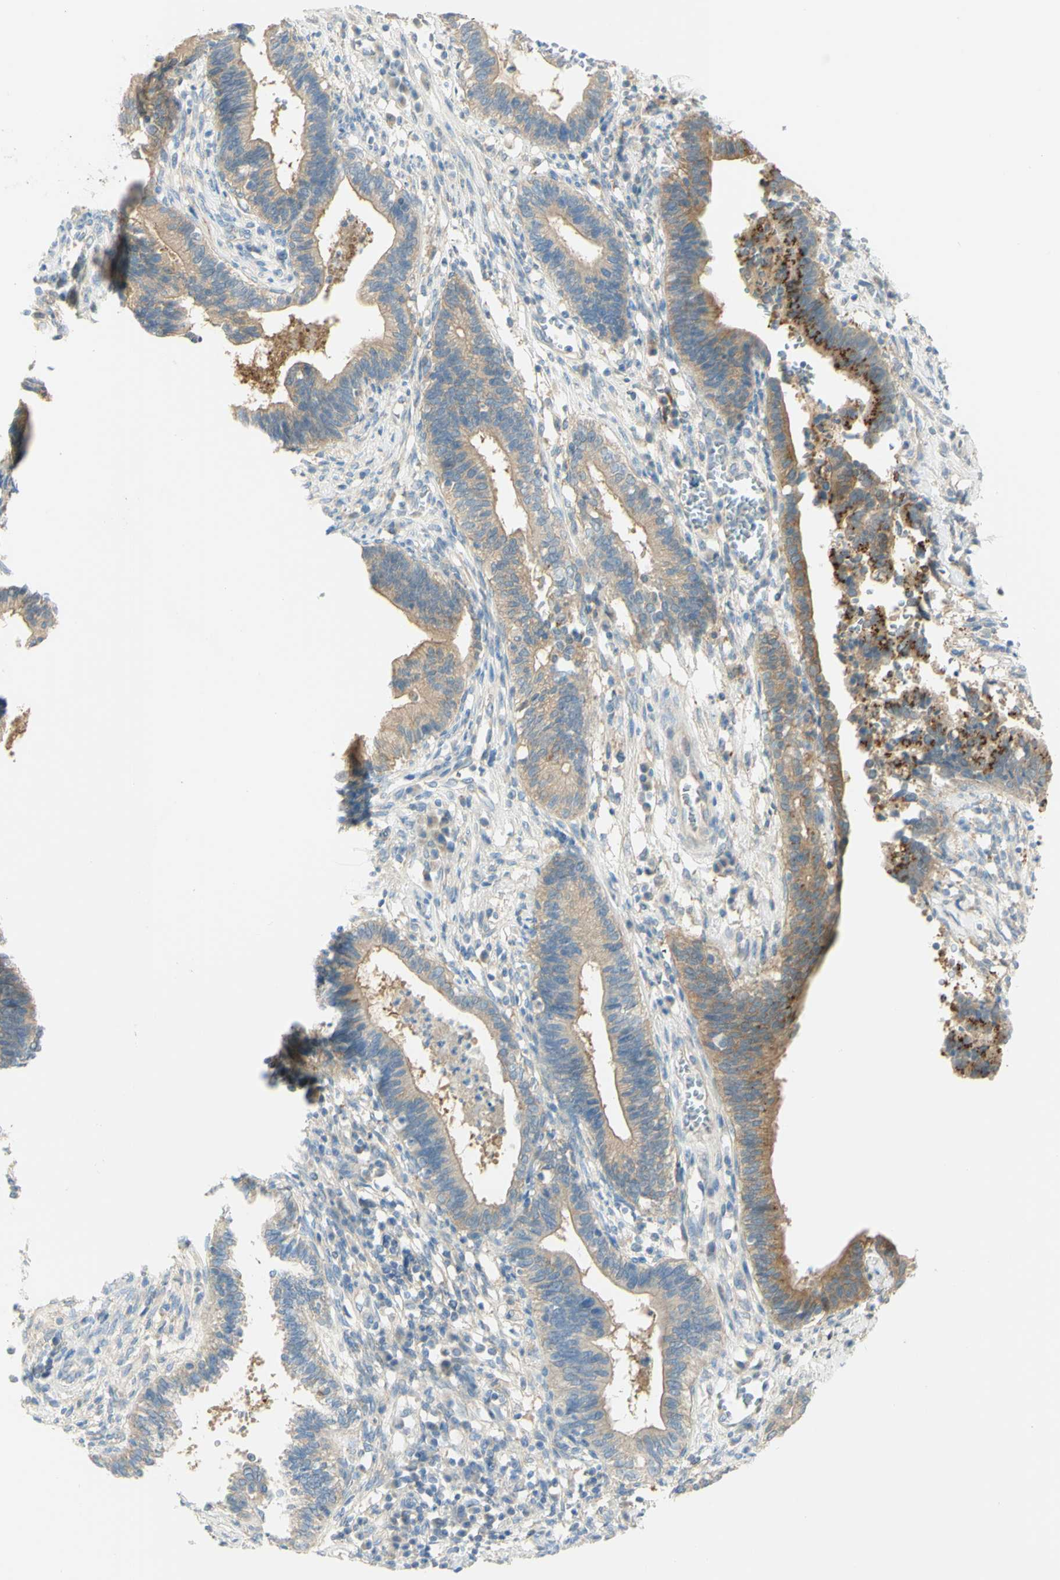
{"staining": {"intensity": "moderate", "quantity": ">75%", "location": "cytoplasmic/membranous"}, "tissue": "cervical cancer", "cell_type": "Tumor cells", "image_type": "cancer", "snomed": [{"axis": "morphology", "description": "Adenocarcinoma, NOS"}, {"axis": "topography", "description": "Cervix"}], "caption": "Cervical cancer stained with a protein marker demonstrates moderate staining in tumor cells.", "gene": "GCNT3", "patient": {"sex": "female", "age": 44}}